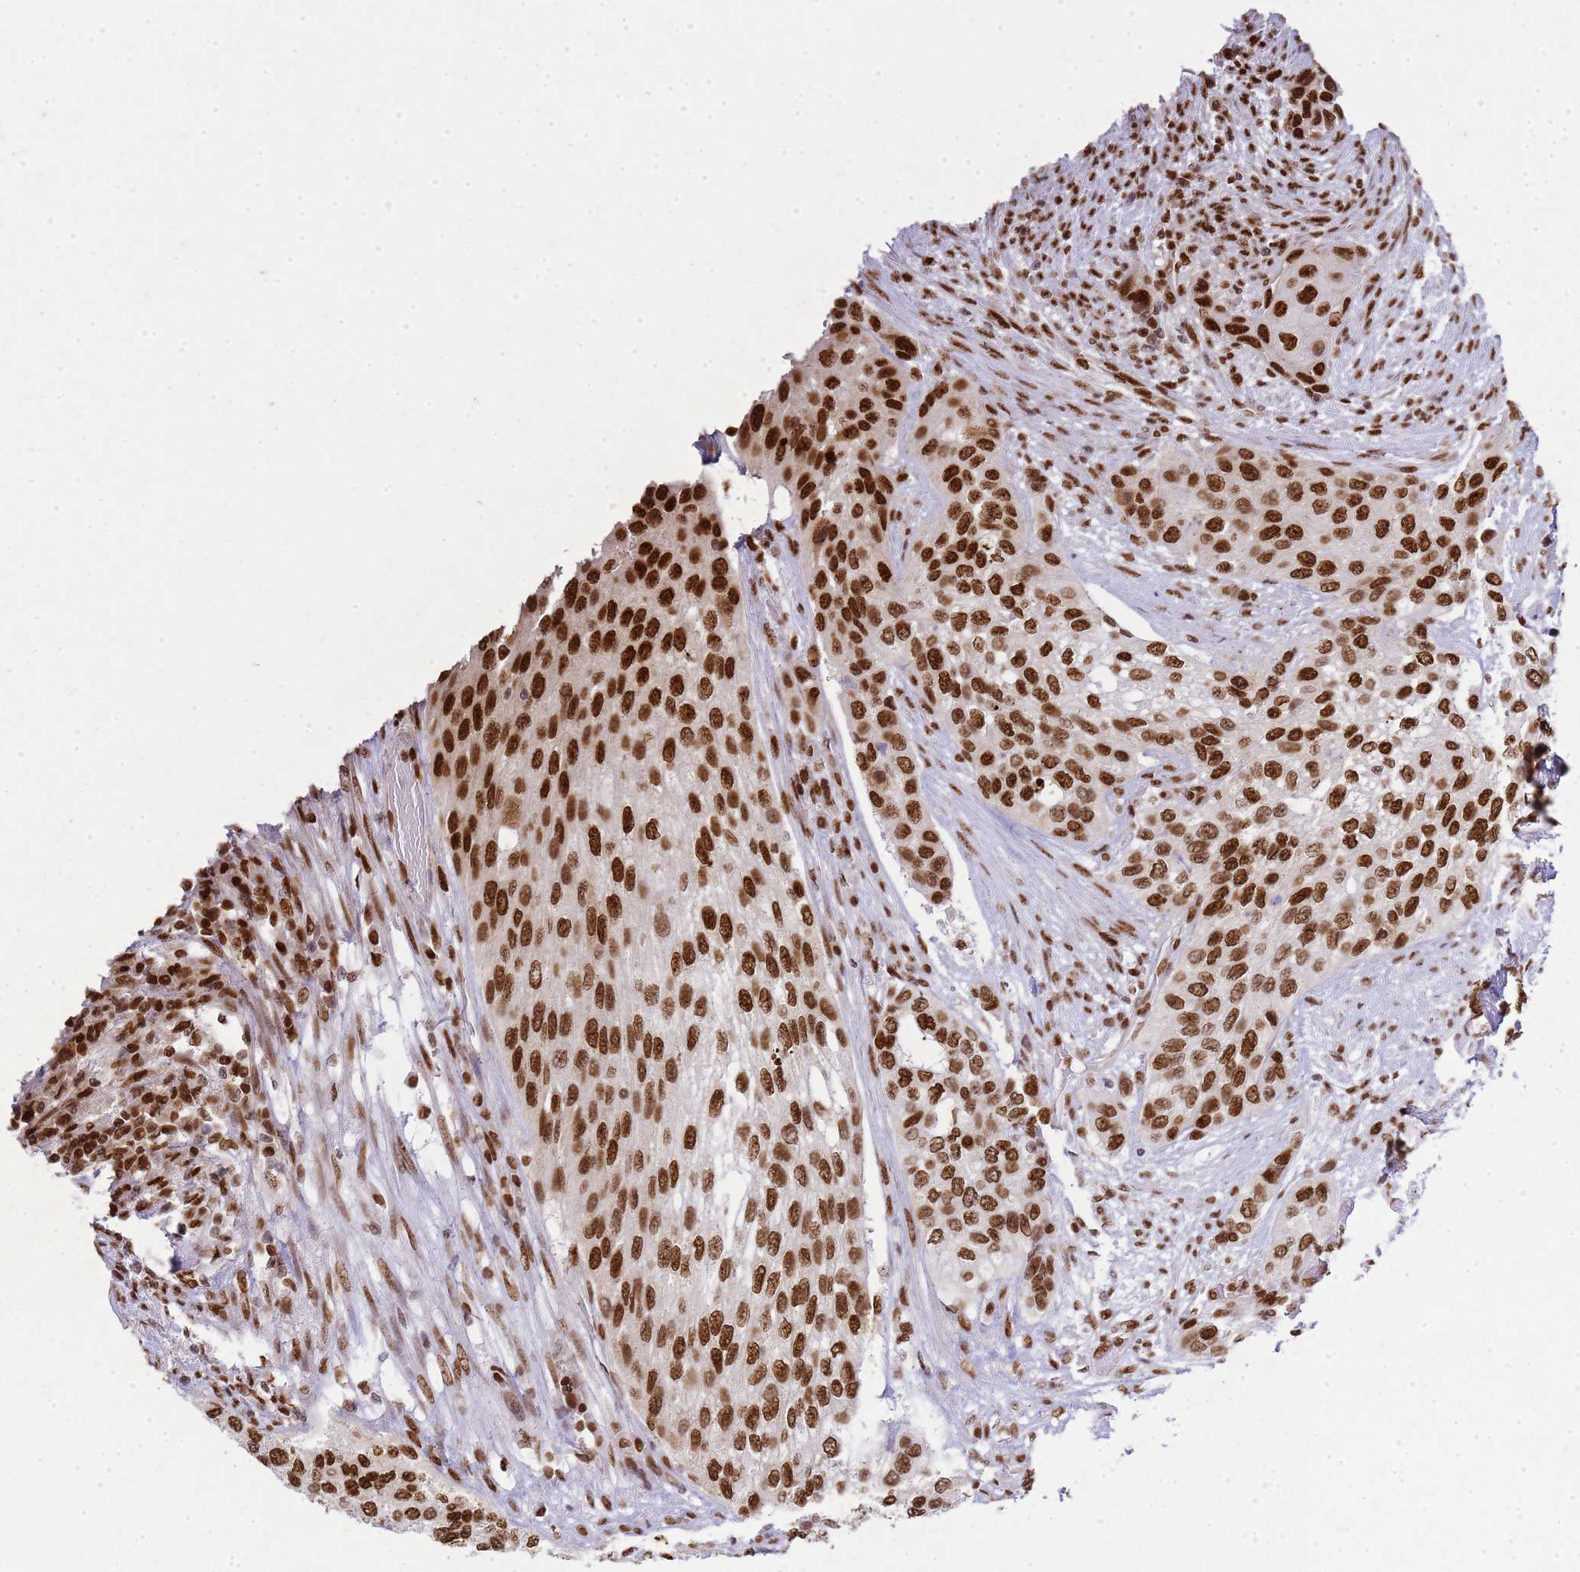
{"staining": {"intensity": "strong", "quantity": ">75%", "location": "nuclear"}, "tissue": "urothelial cancer", "cell_type": "Tumor cells", "image_type": "cancer", "snomed": [{"axis": "morphology", "description": "Normal tissue, NOS"}, {"axis": "morphology", "description": "Urothelial carcinoma, High grade"}, {"axis": "topography", "description": "Vascular tissue"}, {"axis": "topography", "description": "Urinary bladder"}], "caption": "High-grade urothelial carcinoma tissue shows strong nuclear expression in about >75% of tumor cells, visualized by immunohistochemistry.", "gene": "APEX1", "patient": {"sex": "female", "age": 56}}